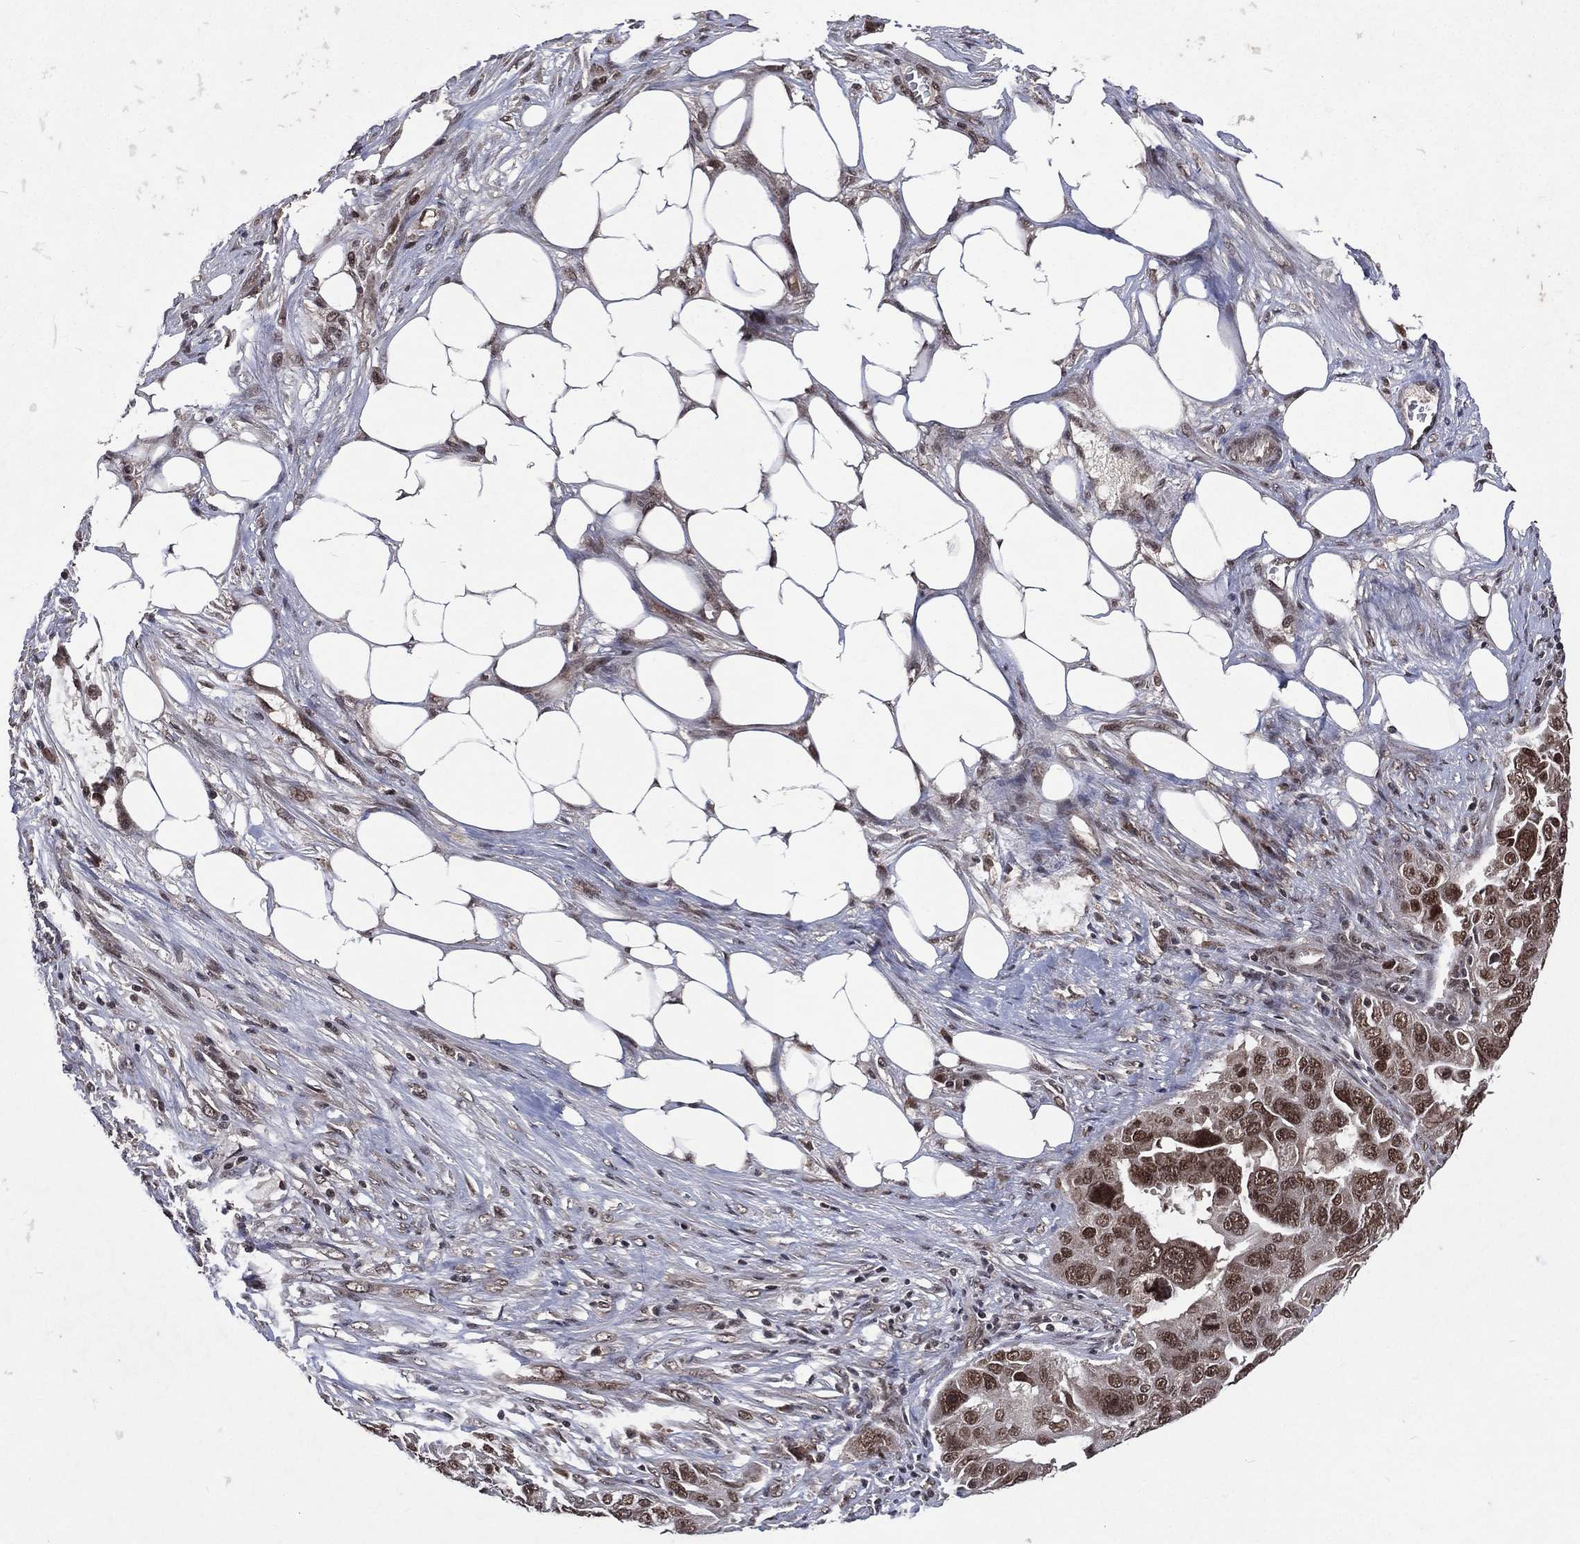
{"staining": {"intensity": "weak", "quantity": "25%-75%", "location": "cytoplasmic/membranous,nuclear"}, "tissue": "ovarian cancer", "cell_type": "Tumor cells", "image_type": "cancer", "snomed": [{"axis": "morphology", "description": "Carcinoma, endometroid"}, {"axis": "topography", "description": "Soft tissue"}, {"axis": "topography", "description": "Ovary"}], "caption": "Protein staining by immunohistochemistry (IHC) reveals weak cytoplasmic/membranous and nuclear positivity in about 25%-75% of tumor cells in ovarian cancer. Immunohistochemistry stains the protein in brown and the nuclei are stained blue.", "gene": "DMAP1", "patient": {"sex": "female", "age": 52}}